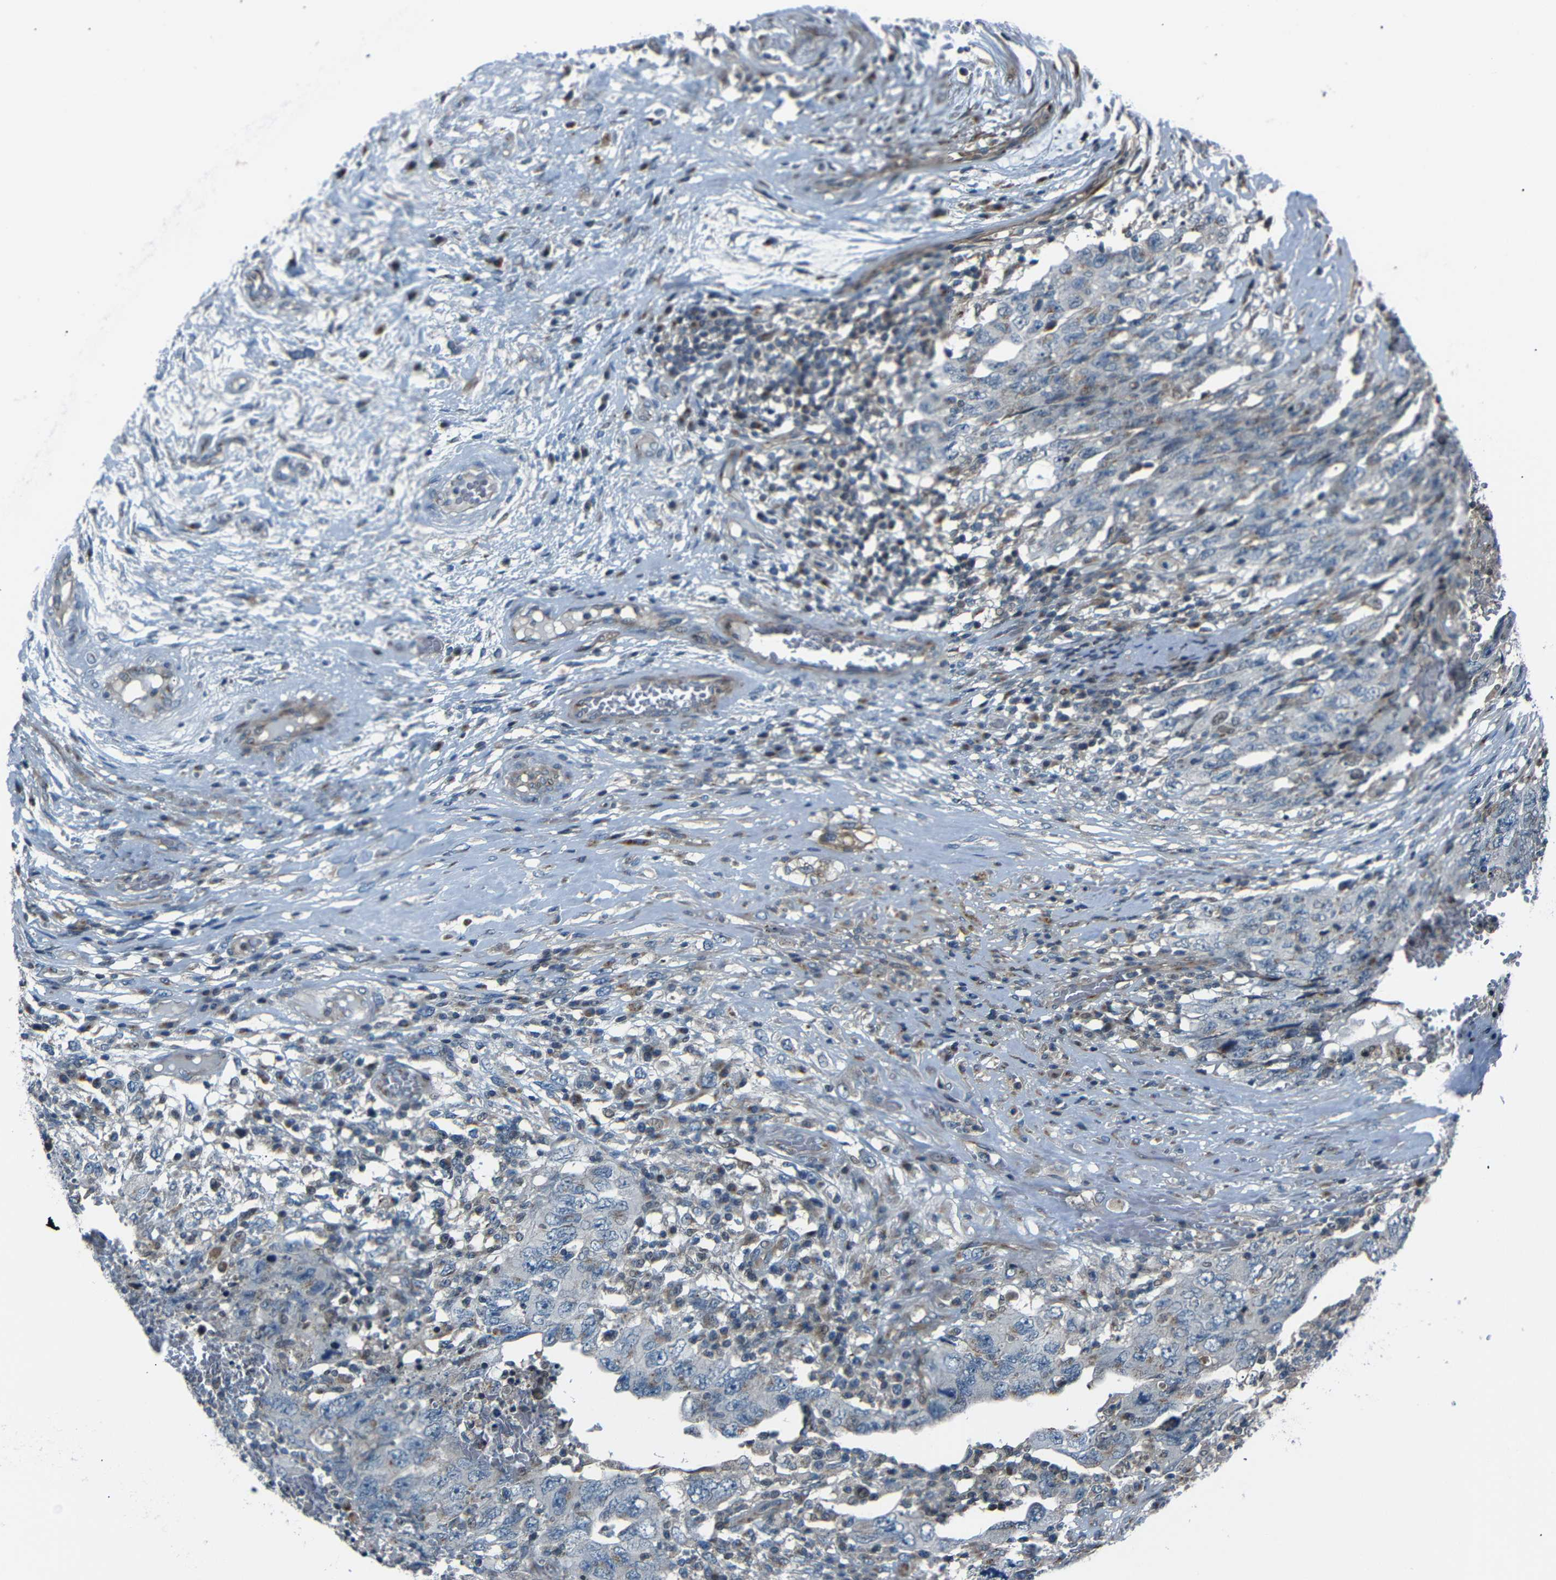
{"staining": {"intensity": "moderate", "quantity": "<25%", "location": "cytoplasmic/membranous"}, "tissue": "testis cancer", "cell_type": "Tumor cells", "image_type": "cancer", "snomed": [{"axis": "morphology", "description": "Carcinoma, Embryonal, NOS"}, {"axis": "topography", "description": "Testis"}], "caption": "A photomicrograph showing moderate cytoplasmic/membranous positivity in about <25% of tumor cells in testis cancer, as visualized by brown immunohistochemical staining.", "gene": "AKAP9", "patient": {"sex": "male", "age": 26}}